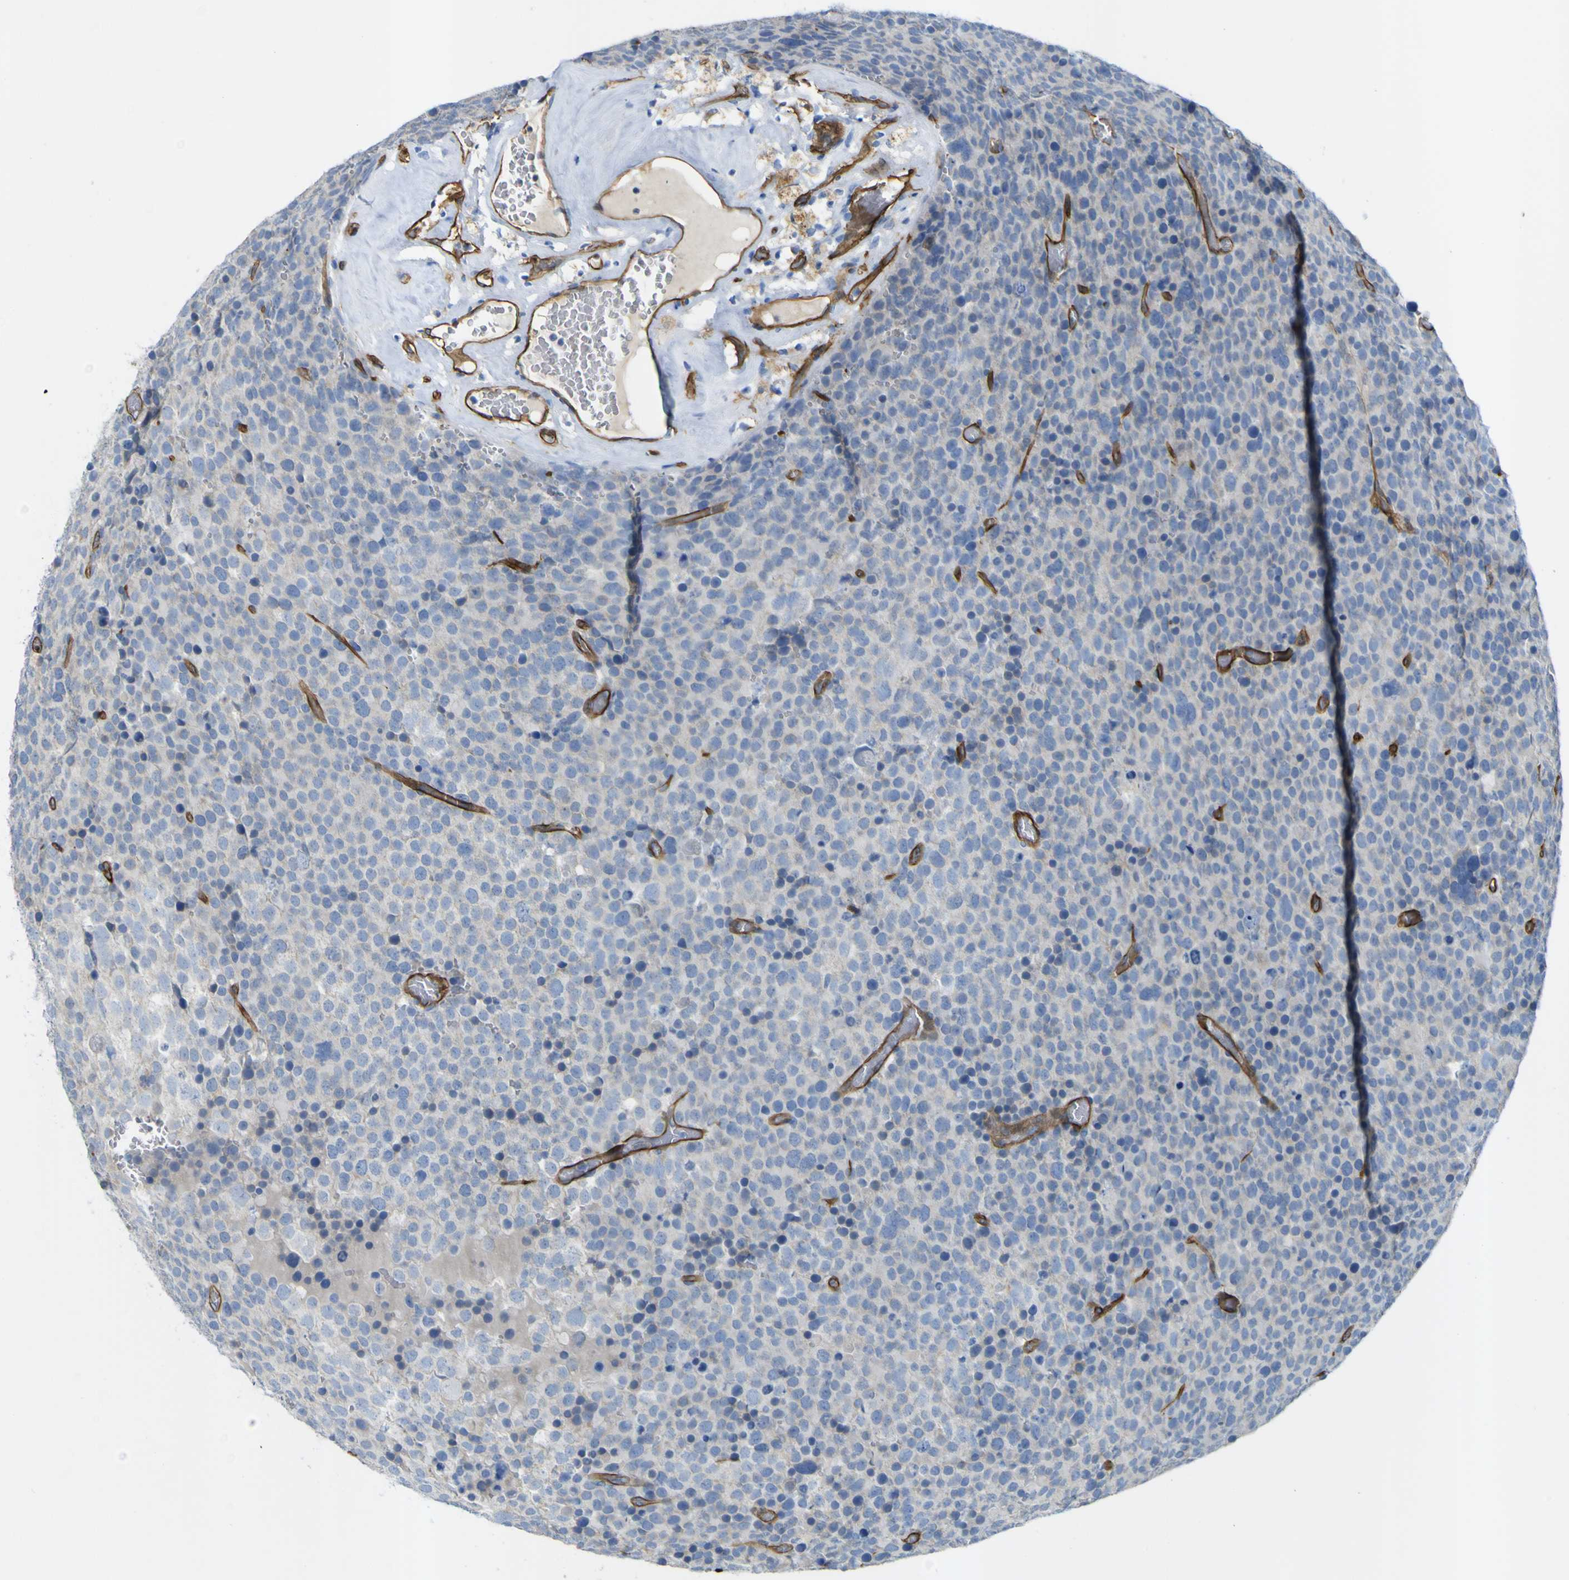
{"staining": {"intensity": "negative", "quantity": "none", "location": "none"}, "tissue": "testis cancer", "cell_type": "Tumor cells", "image_type": "cancer", "snomed": [{"axis": "morphology", "description": "Seminoma, NOS"}, {"axis": "topography", "description": "Testis"}], "caption": "Tumor cells show no significant protein expression in testis cancer (seminoma).", "gene": "CD93", "patient": {"sex": "male", "age": 71}}